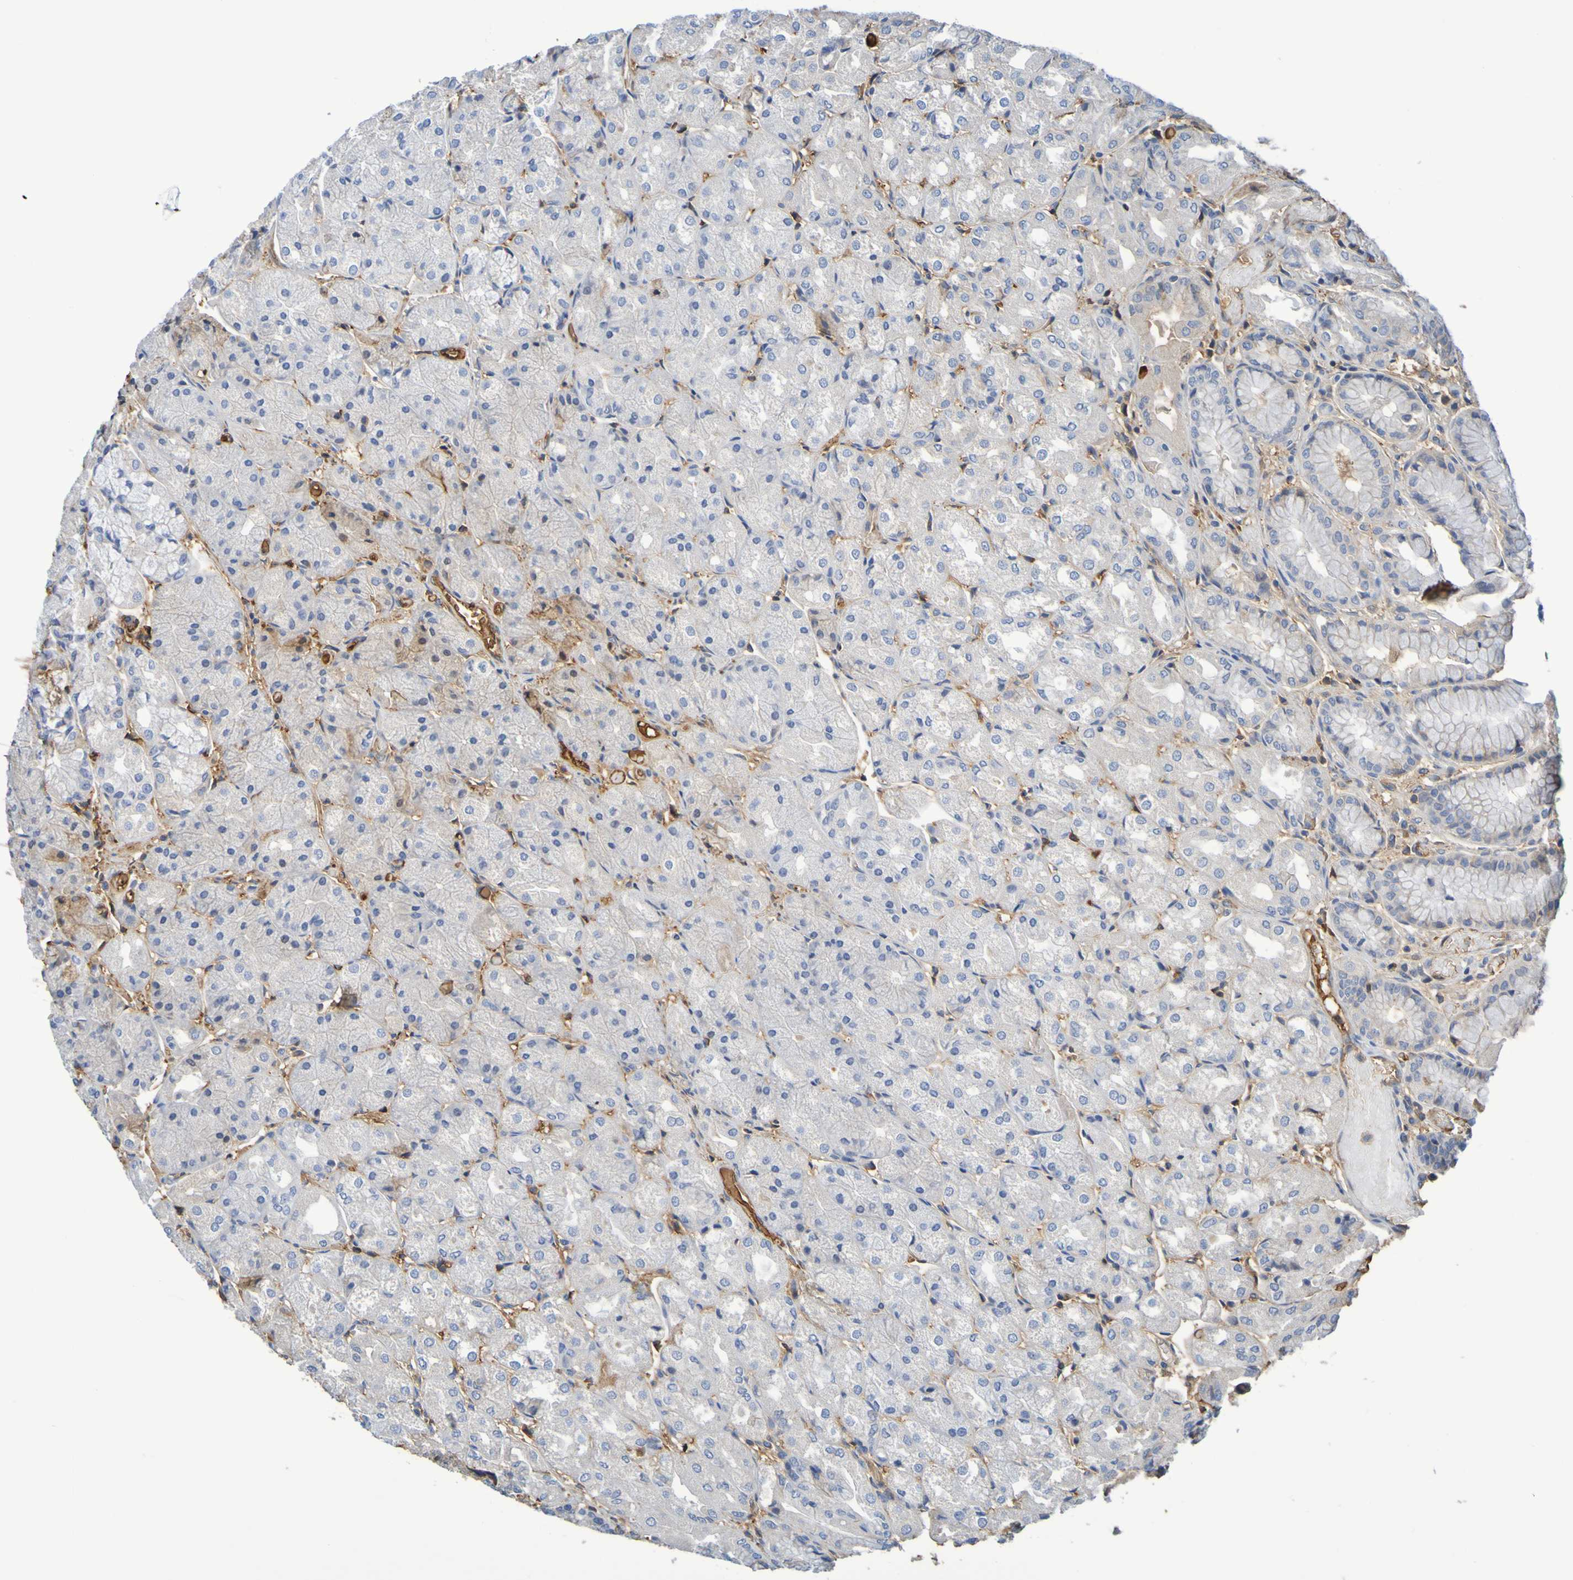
{"staining": {"intensity": "moderate", "quantity": "<25%", "location": "cytoplasmic/membranous"}, "tissue": "stomach", "cell_type": "Glandular cells", "image_type": "normal", "snomed": [{"axis": "morphology", "description": "Normal tissue, NOS"}, {"axis": "topography", "description": "Stomach, upper"}], "caption": "Immunohistochemical staining of benign human stomach exhibits <25% levels of moderate cytoplasmic/membranous protein staining in approximately <25% of glandular cells.", "gene": "GAB3", "patient": {"sex": "male", "age": 72}}